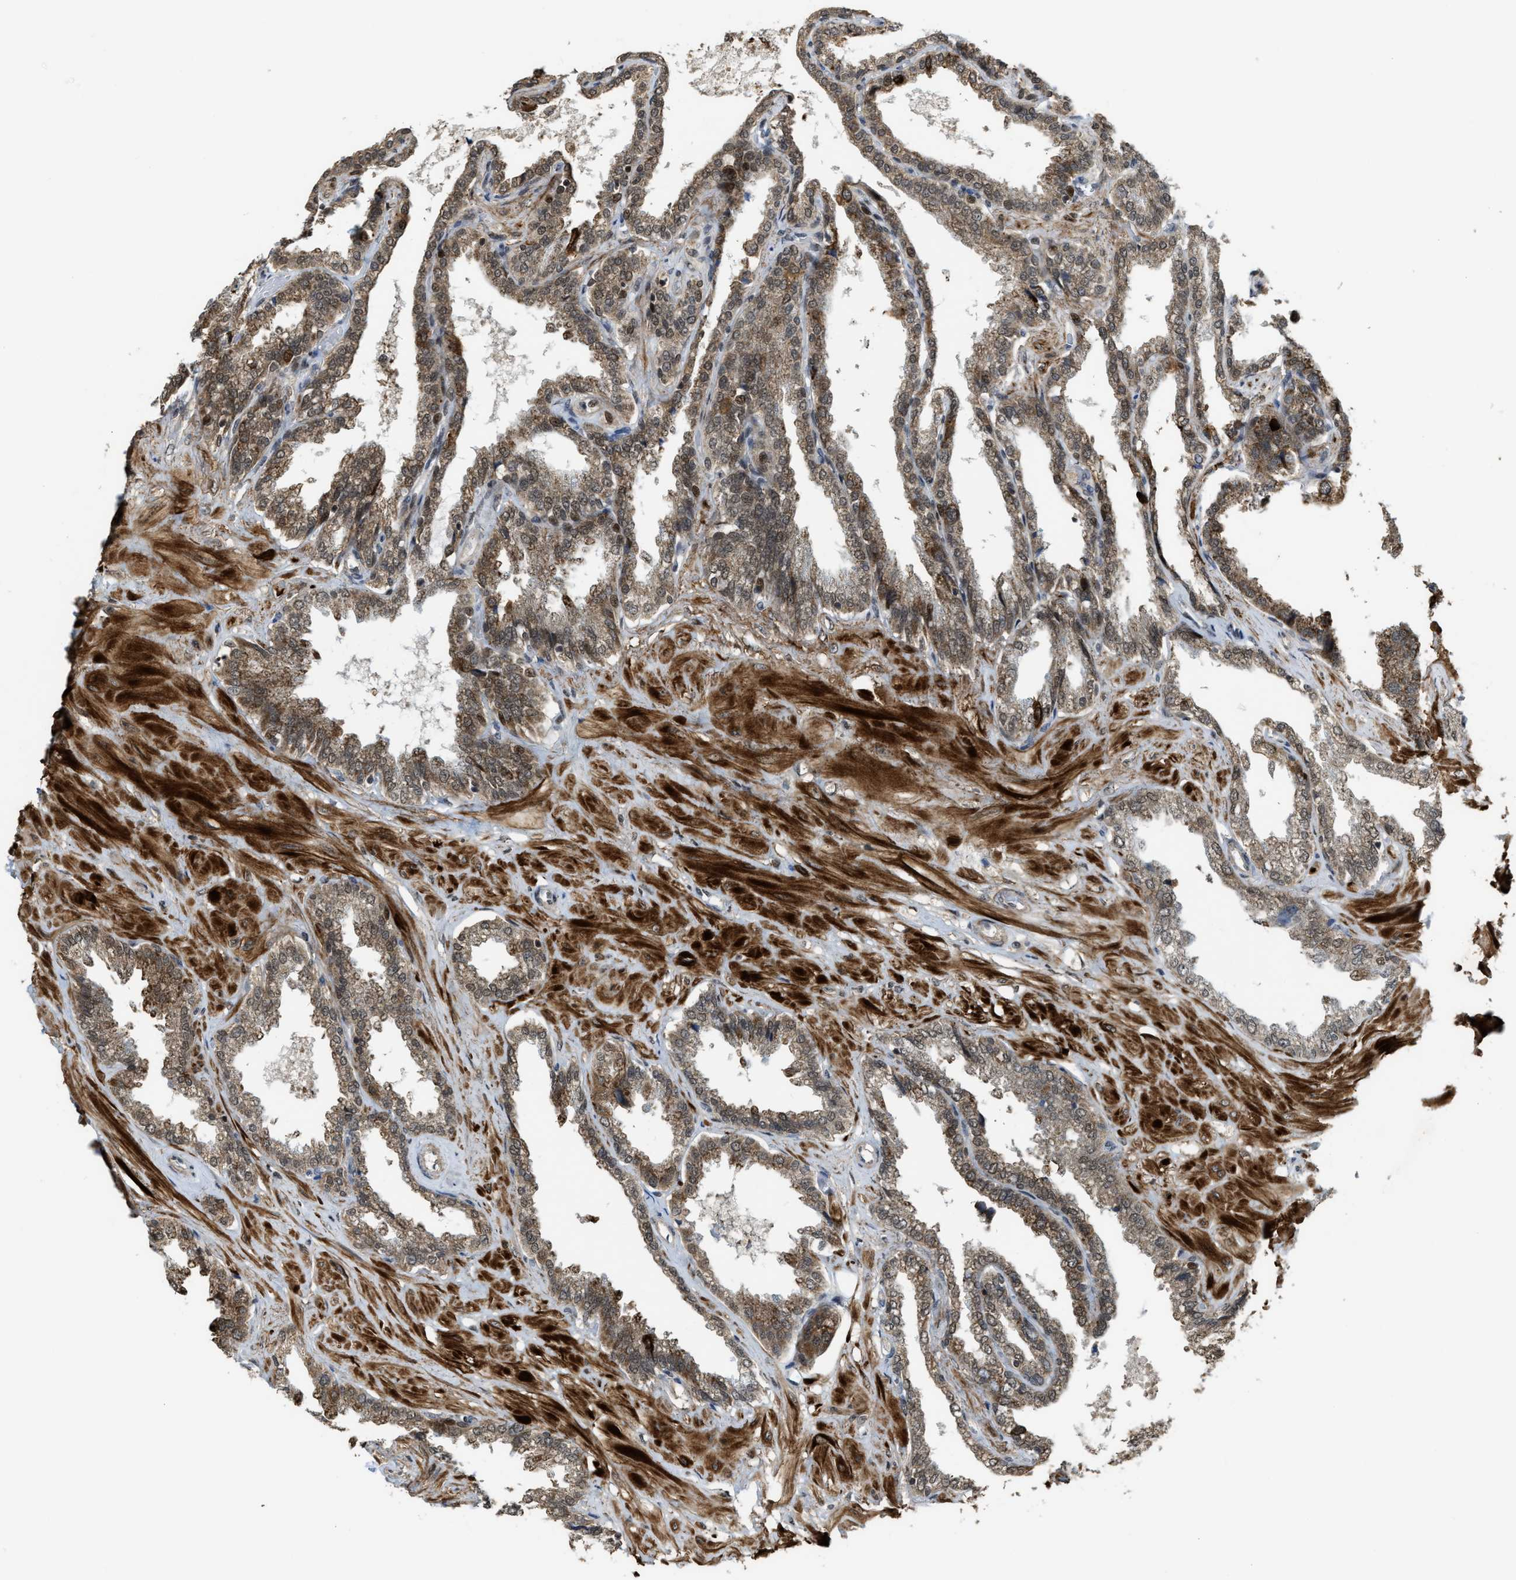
{"staining": {"intensity": "weak", "quantity": ">75%", "location": "cytoplasmic/membranous,nuclear"}, "tissue": "seminal vesicle", "cell_type": "Glandular cells", "image_type": "normal", "snomed": [{"axis": "morphology", "description": "Normal tissue, NOS"}, {"axis": "topography", "description": "Seminal veicle"}], "caption": "IHC (DAB (3,3'-diaminobenzidine)) staining of unremarkable seminal vesicle shows weak cytoplasmic/membranous,nuclear protein staining in about >75% of glandular cells.", "gene": "ZNF250", "patient": {"sex": "male", "age": 46}}